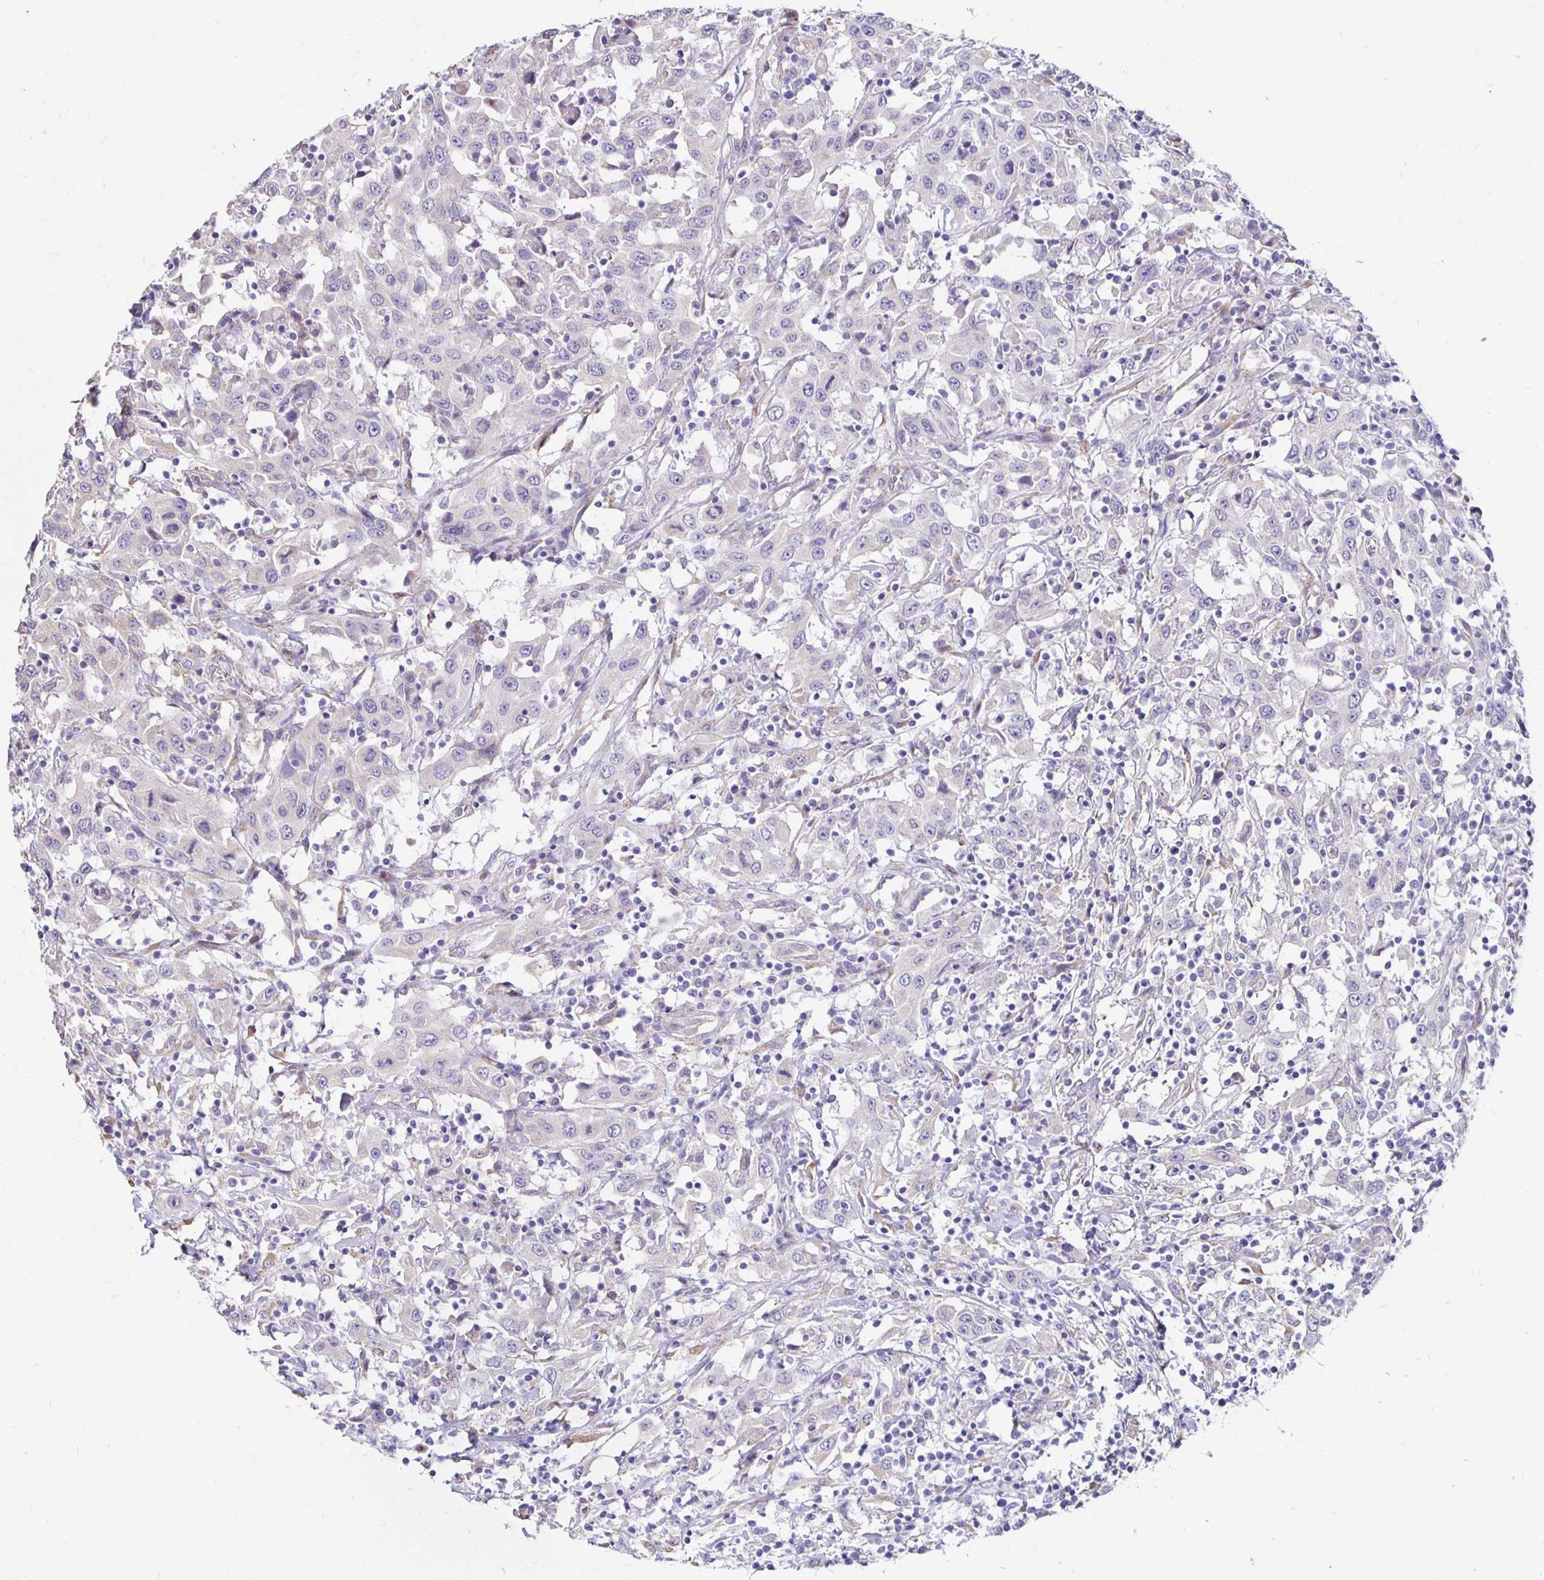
{"staining": {"intensity": "negative", "quantity": "none", "location": "none"}, "tissue": "urothelial cancer", "cell_type": "Tumor cells", "image_type": "cancer", "snomed": [{"axis": "morphology", "description": "Urothelial carcinoma, High grade"}, {"axis": "topography", "description": "Urinary bladder"}], "caption": "An image of urothelial cancer stained for a protein reveals no brown staining in tumor cells. (DAB immunohistochemistry (IHC) with hematoxylin counter stain).", "gene": "DNAI2", "patient": {"sex": "male", "age": 61}}